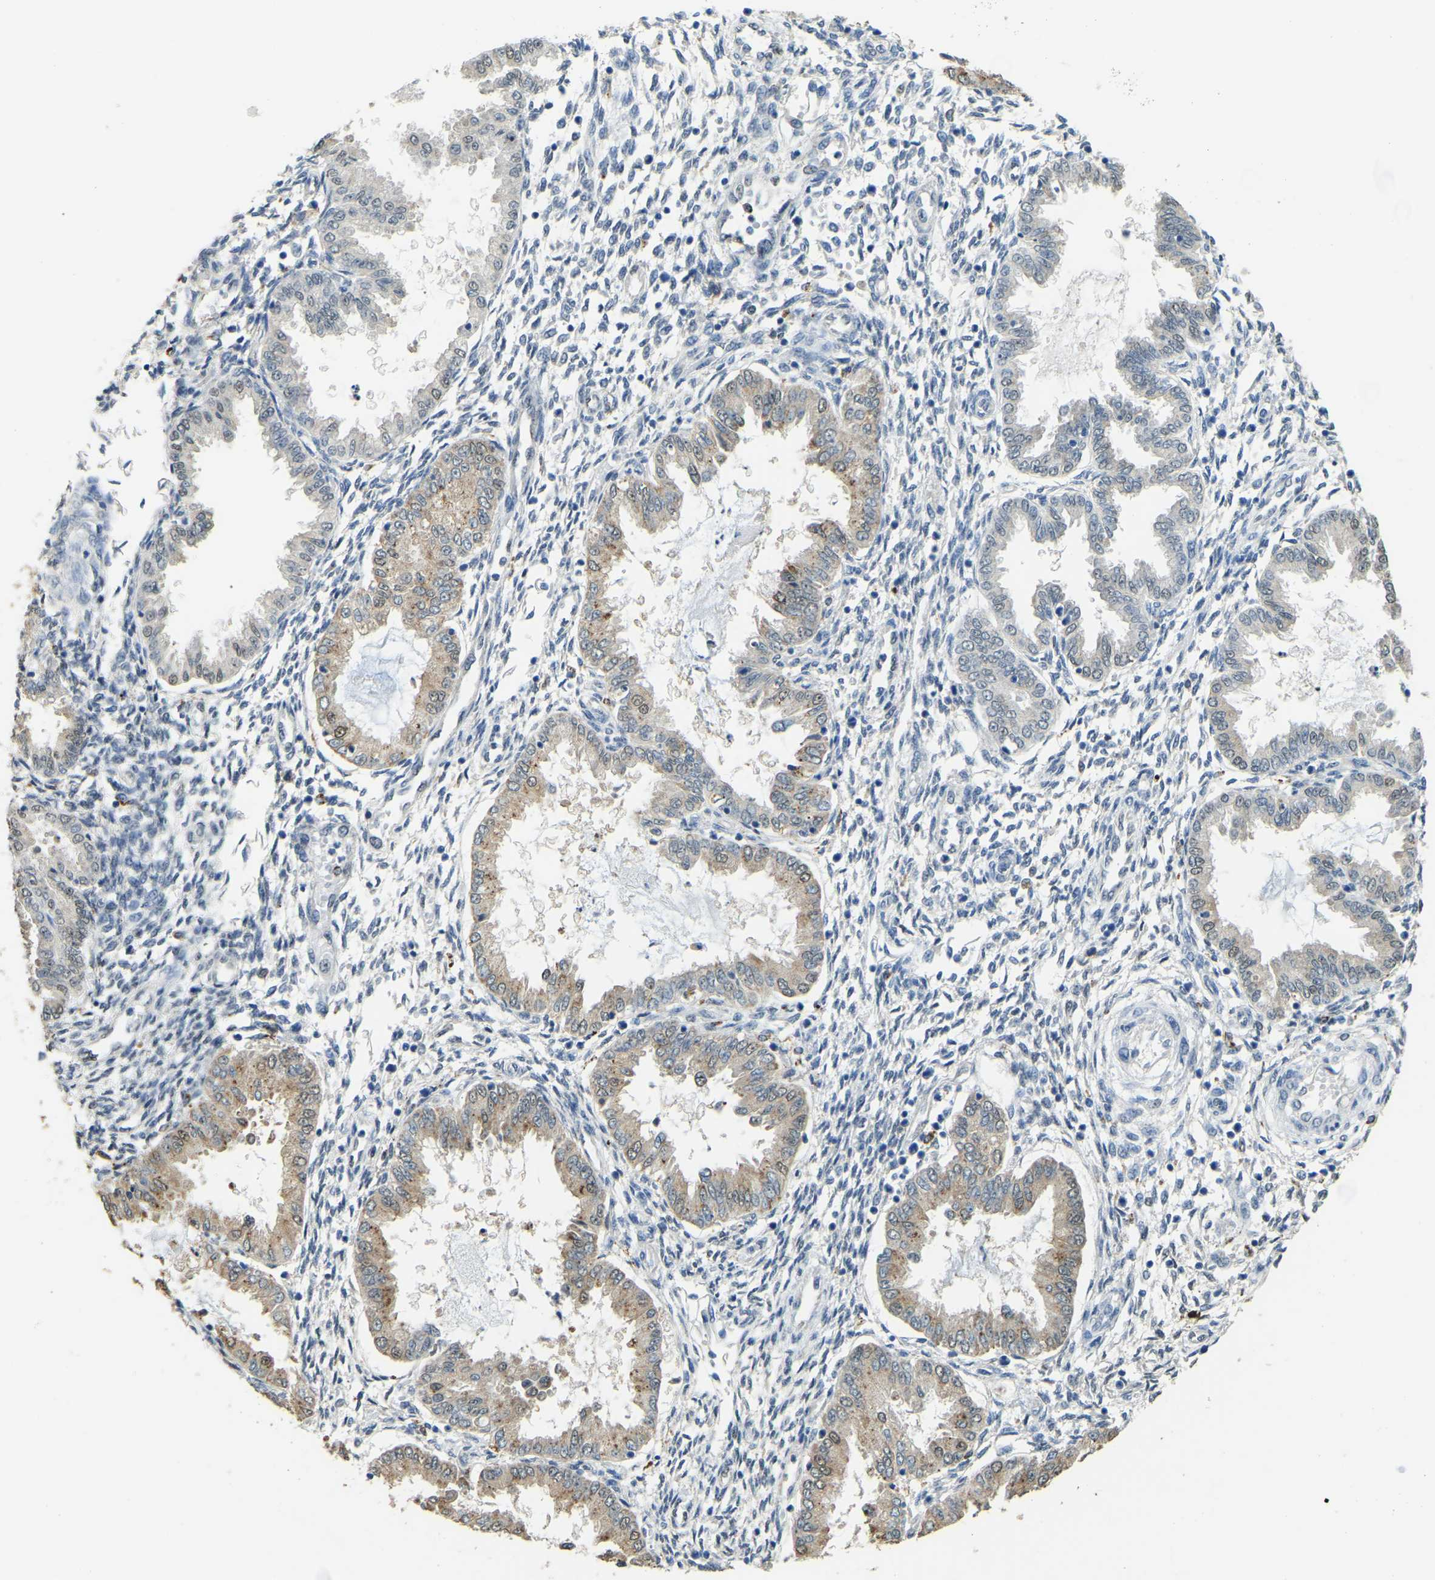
{"staining": {"intensity": "strong", "quantity": "<25%", "location": "nuclear"}, "tissue": "endometrium", "cell_type": "Cells in endometrial stroma", "image_type": "normal", "snomed": [{"axis": "morphology", "description": "Normal tissue, NOS"}, {"axis": "topography", "description": "Endometrium"}], "caption": "DAB immunohistochemical staining of normal human endometrium demonstrates strong nuclear protein expression in approximately <25% of cells in endometrial stroma.", "gene": "NANS", "patient": {"sex": "female", "age": 33}}